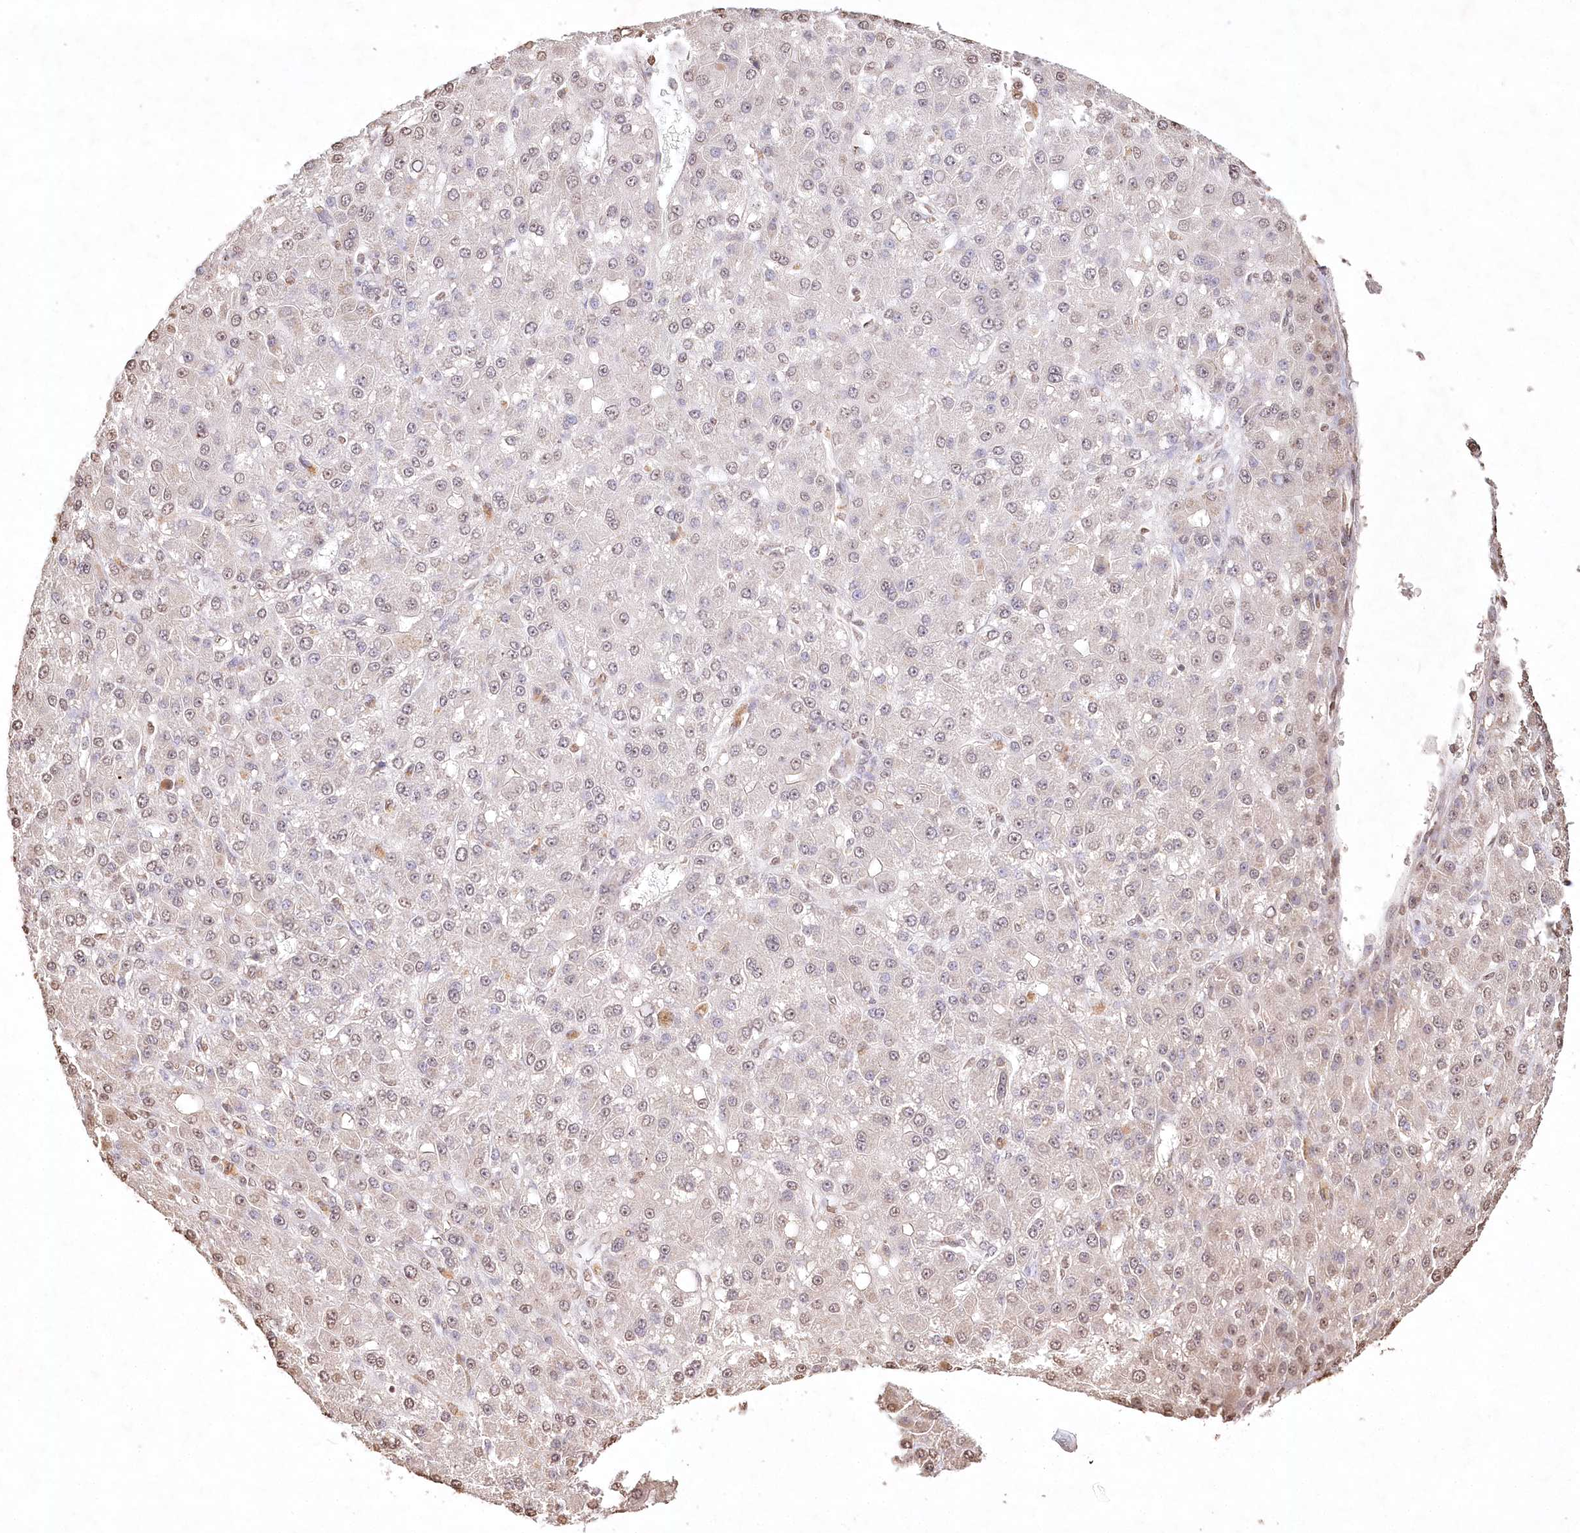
{"staining": {"intensity": "weak", "quantity": "<25%", "location": "nuclear"}, "tissue": "liver cancer", "cell_type": "Tumor cells", "image_type": "cancer", "snomed": [{"axis": "morphology", "description": "Carcinoma, Hepatocellular, NOS"}, {"axis": "topography", "description": "Liver"}], "caption": "There is no significant staining in tumor cells of liver cancer.", "gene": "DMXL1", "patient": {"sex": "male", "age": 67}}